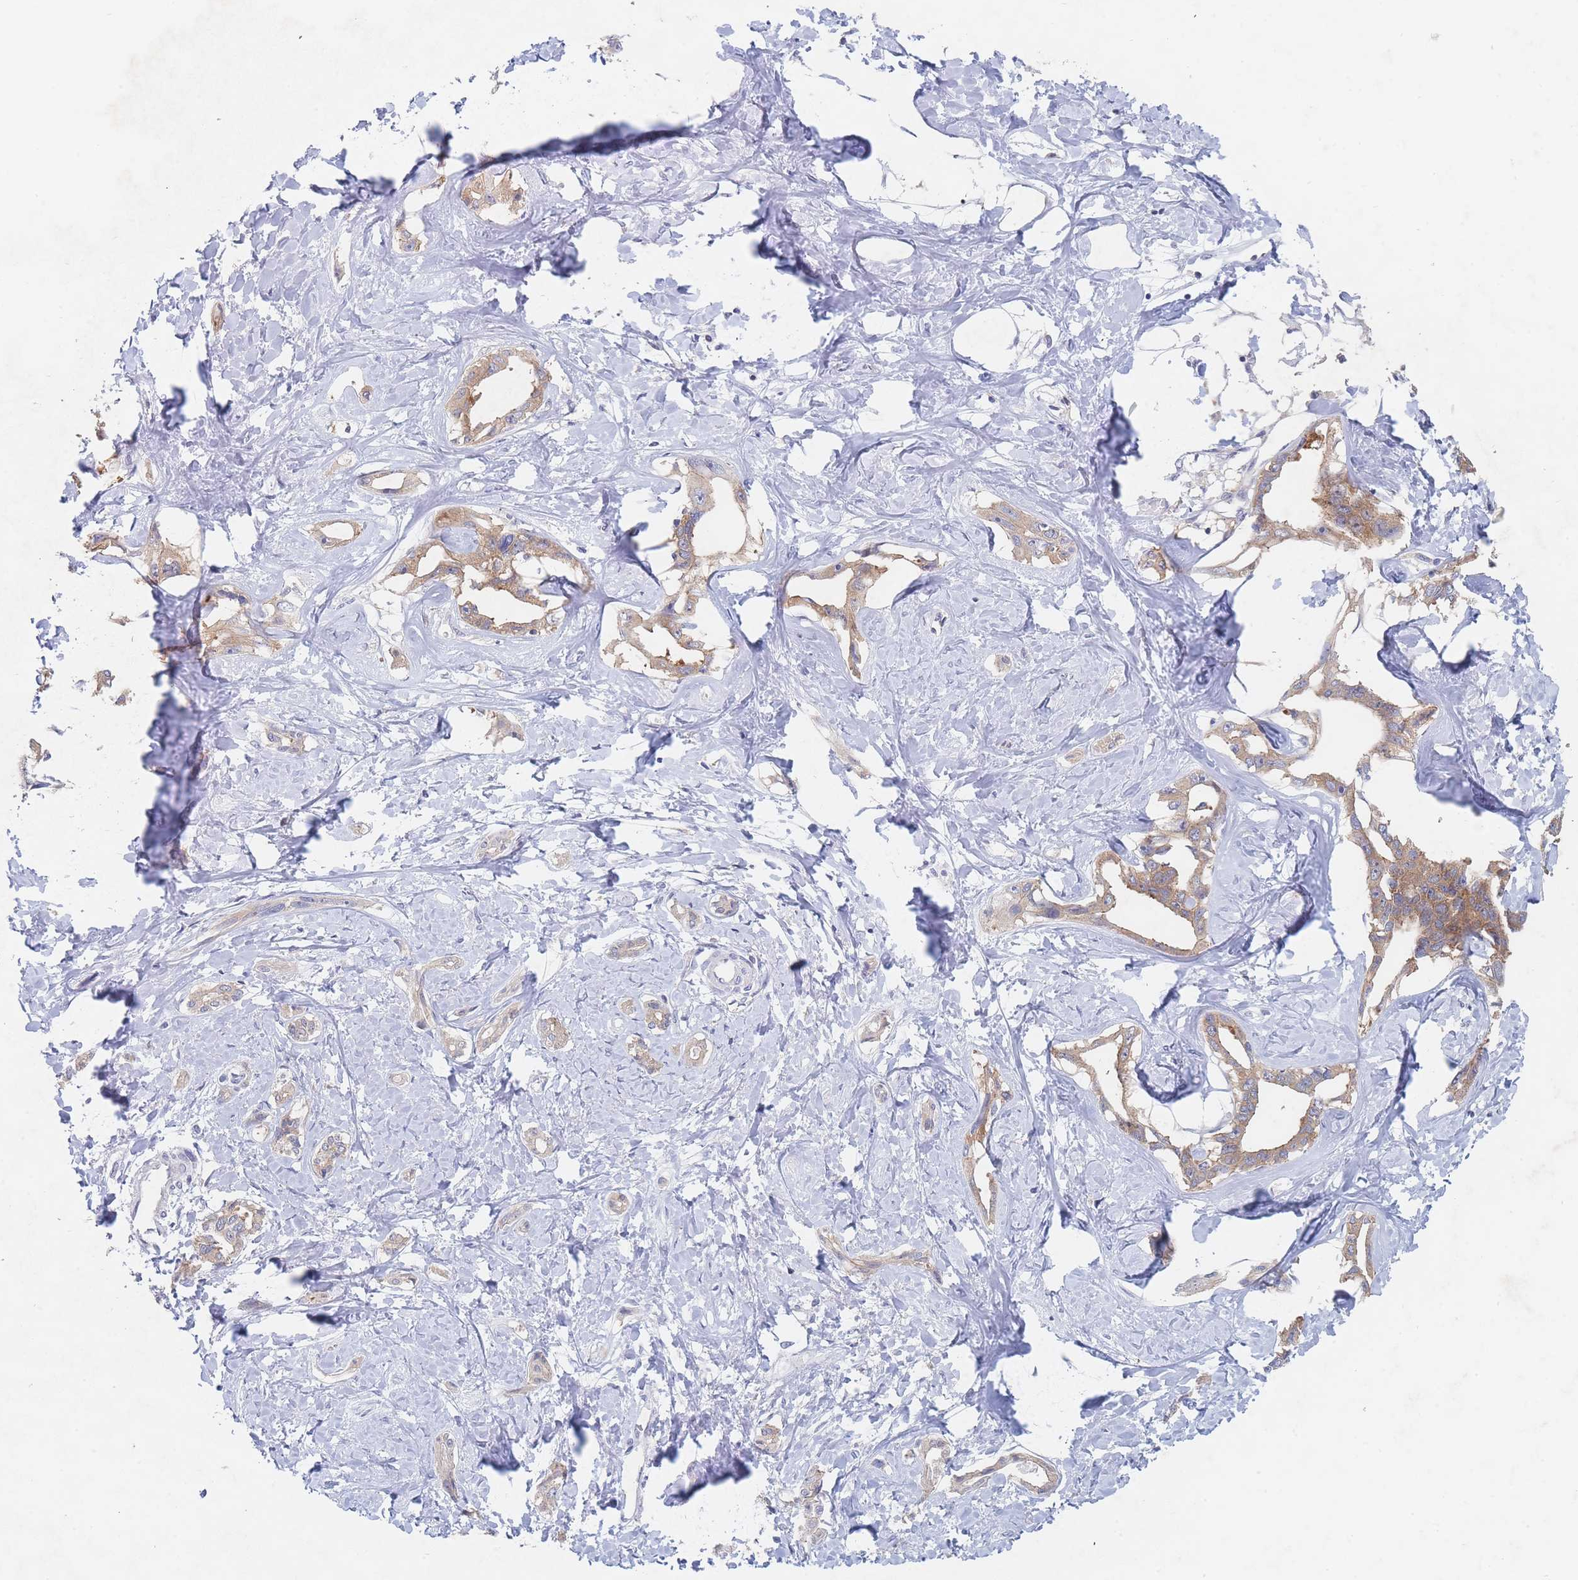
{"staining": {"intensity": "moderate", "quantity": ">75%", "location": "cytoplasmic/membranous"}, "tissue": "liver cancer", "cell_type": "Tumor cells", "image_type": "cancer", "snomed": [{"axis": "morphology", "description": "Cholangiocarcinoma"}, {"axis": "topography", "description": "Liver"}], "caption": "Liver cancer (cholangiocarcinoma) was stained to show a protein in brown. There is medium levels of moderate cytoplasmic/membranous positivity in about >75% of tumor cells.", "gene": "PPP6C", "patient": {"sex": "male", "age": 59}}